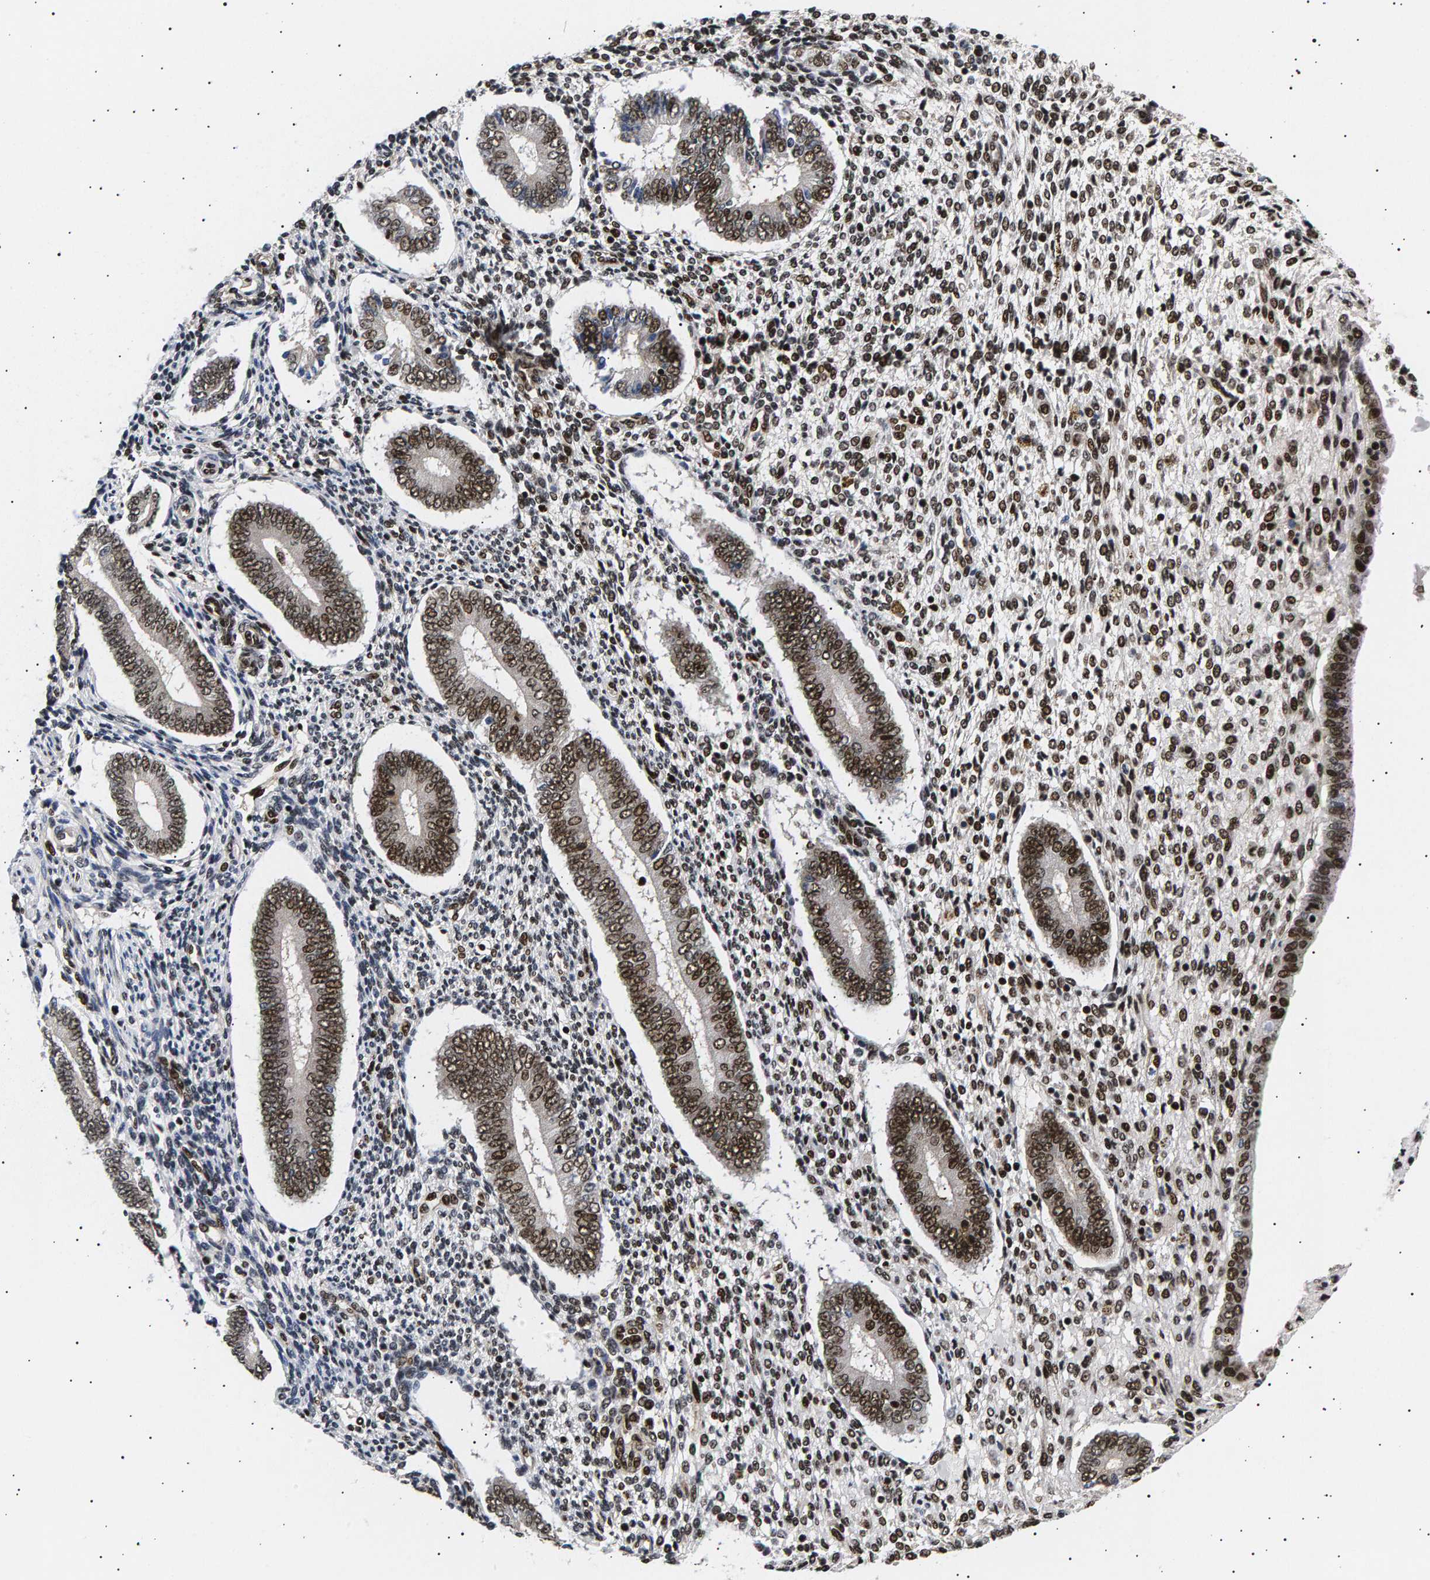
{"staining": {"intensity": "strong", "quantity": ">75%", "location": "nuclear"}, "tissue": "endometrium", "cell_type": "Cells in endometrial stroma", "image_type": "normal", "snomed": [{"axis": "morphology", "description": "Normal tissue, NOS"}, {"axis": "topography", "description": "Endometrium"}], "caption": "Protein expression by IHC reveals strong nuclear staining in approximately >75% of cells in endometrial stroma in benign endometrium.", "gene": "ANKRD40", "patient": {"sex": "female", "age": 42}}